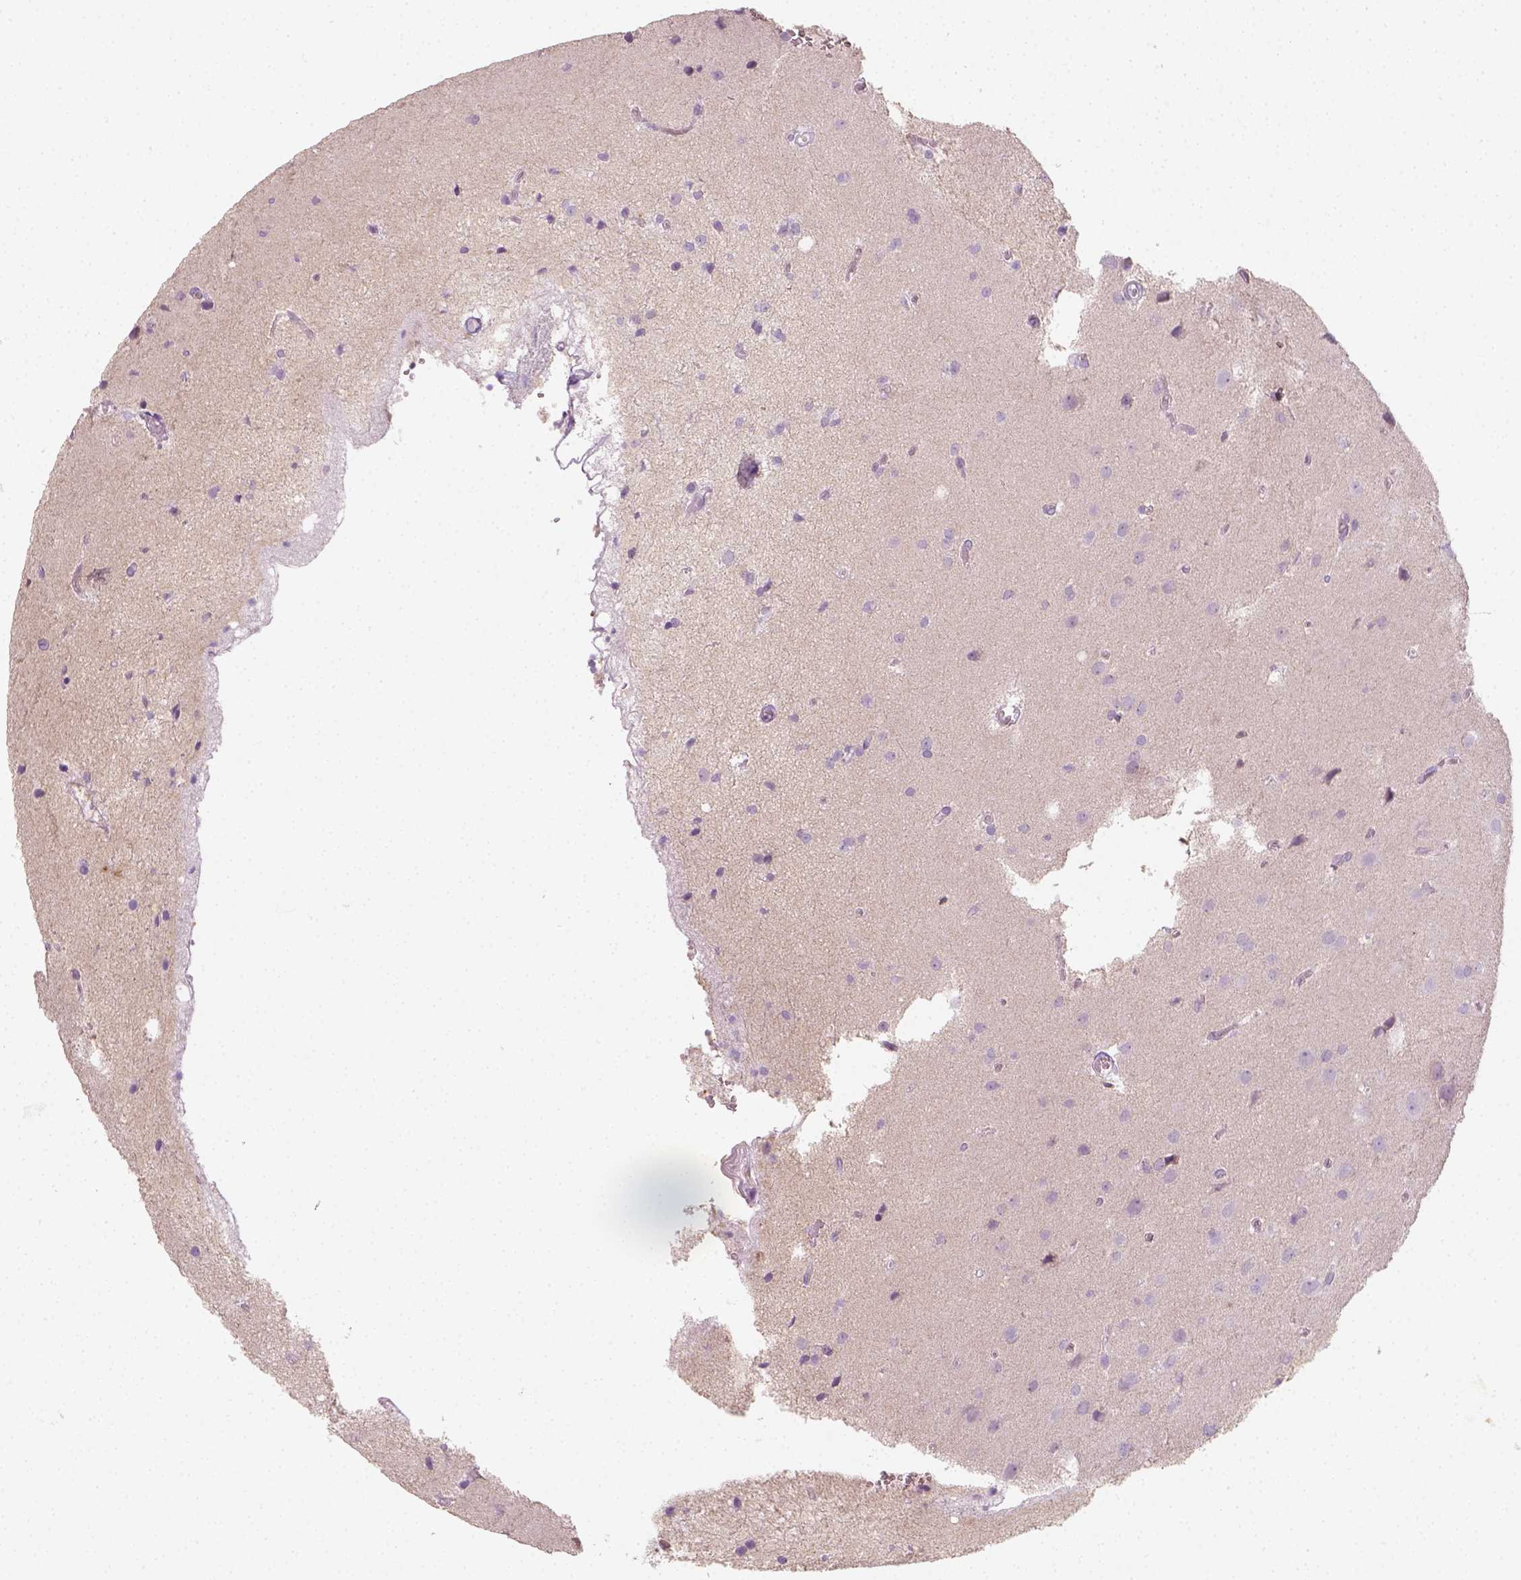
{"staining": {"intensity": "negative", "quantity": "none", "location": "none"}, "tissue": "glioma", "cell_type": "Tumor cells", "image_type": "cancer", "snomed": [{"axis": "morphology", "description": "Glioma, malignant, Low grade"}, {"axis": "topography", "description": "Brain"}], "caption": "DAB (3,3'-diaminobenzidine) immunohistochemical staining of glioma demonstrates no significant positivity in tumor cells.", "gene": "FAM163B", "patient": {"sex": "male", "age": 58}}